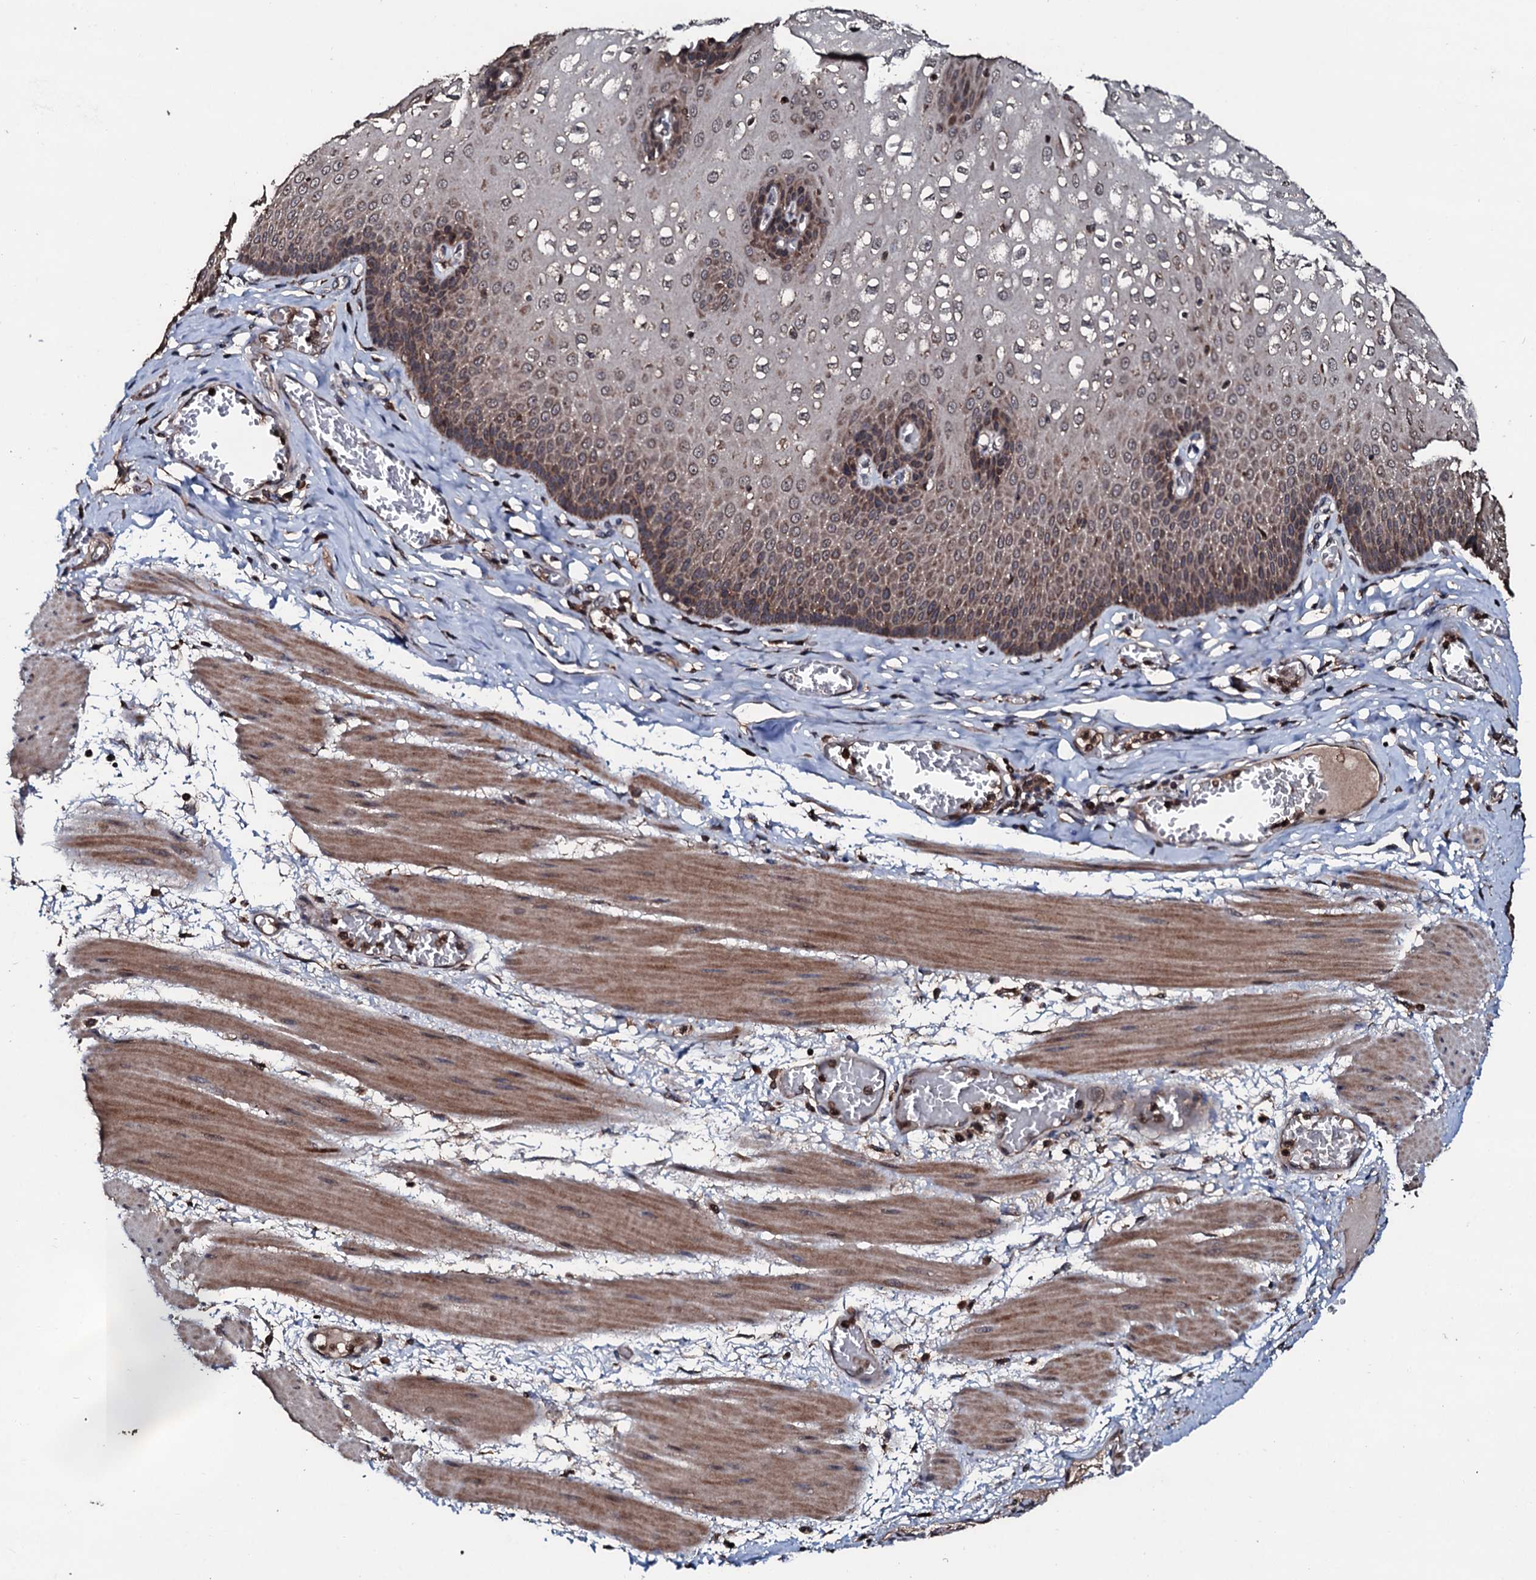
{"staining": {"intensity": "moderate", "quantity": ">75%", "location": "cytoplasmic/membranous"}, "tissue": "esophagus", "cell_type": "Squamous epithelial cells", "image_type": "normal", "snomed": [{"axis": "morphology", "description": "Normal tissue, NOS"}, {"axis": "topography", "description": "Esophagus"}], "caption": "A brown stain shows moderate cytoplasmic/membranous positivity of a protein in squamous epithelial cells of benign human esophagus. Nuclei are stained in blue.", "gene": "SDHAF2", "patient": {"sex": "male", "age": 60}}